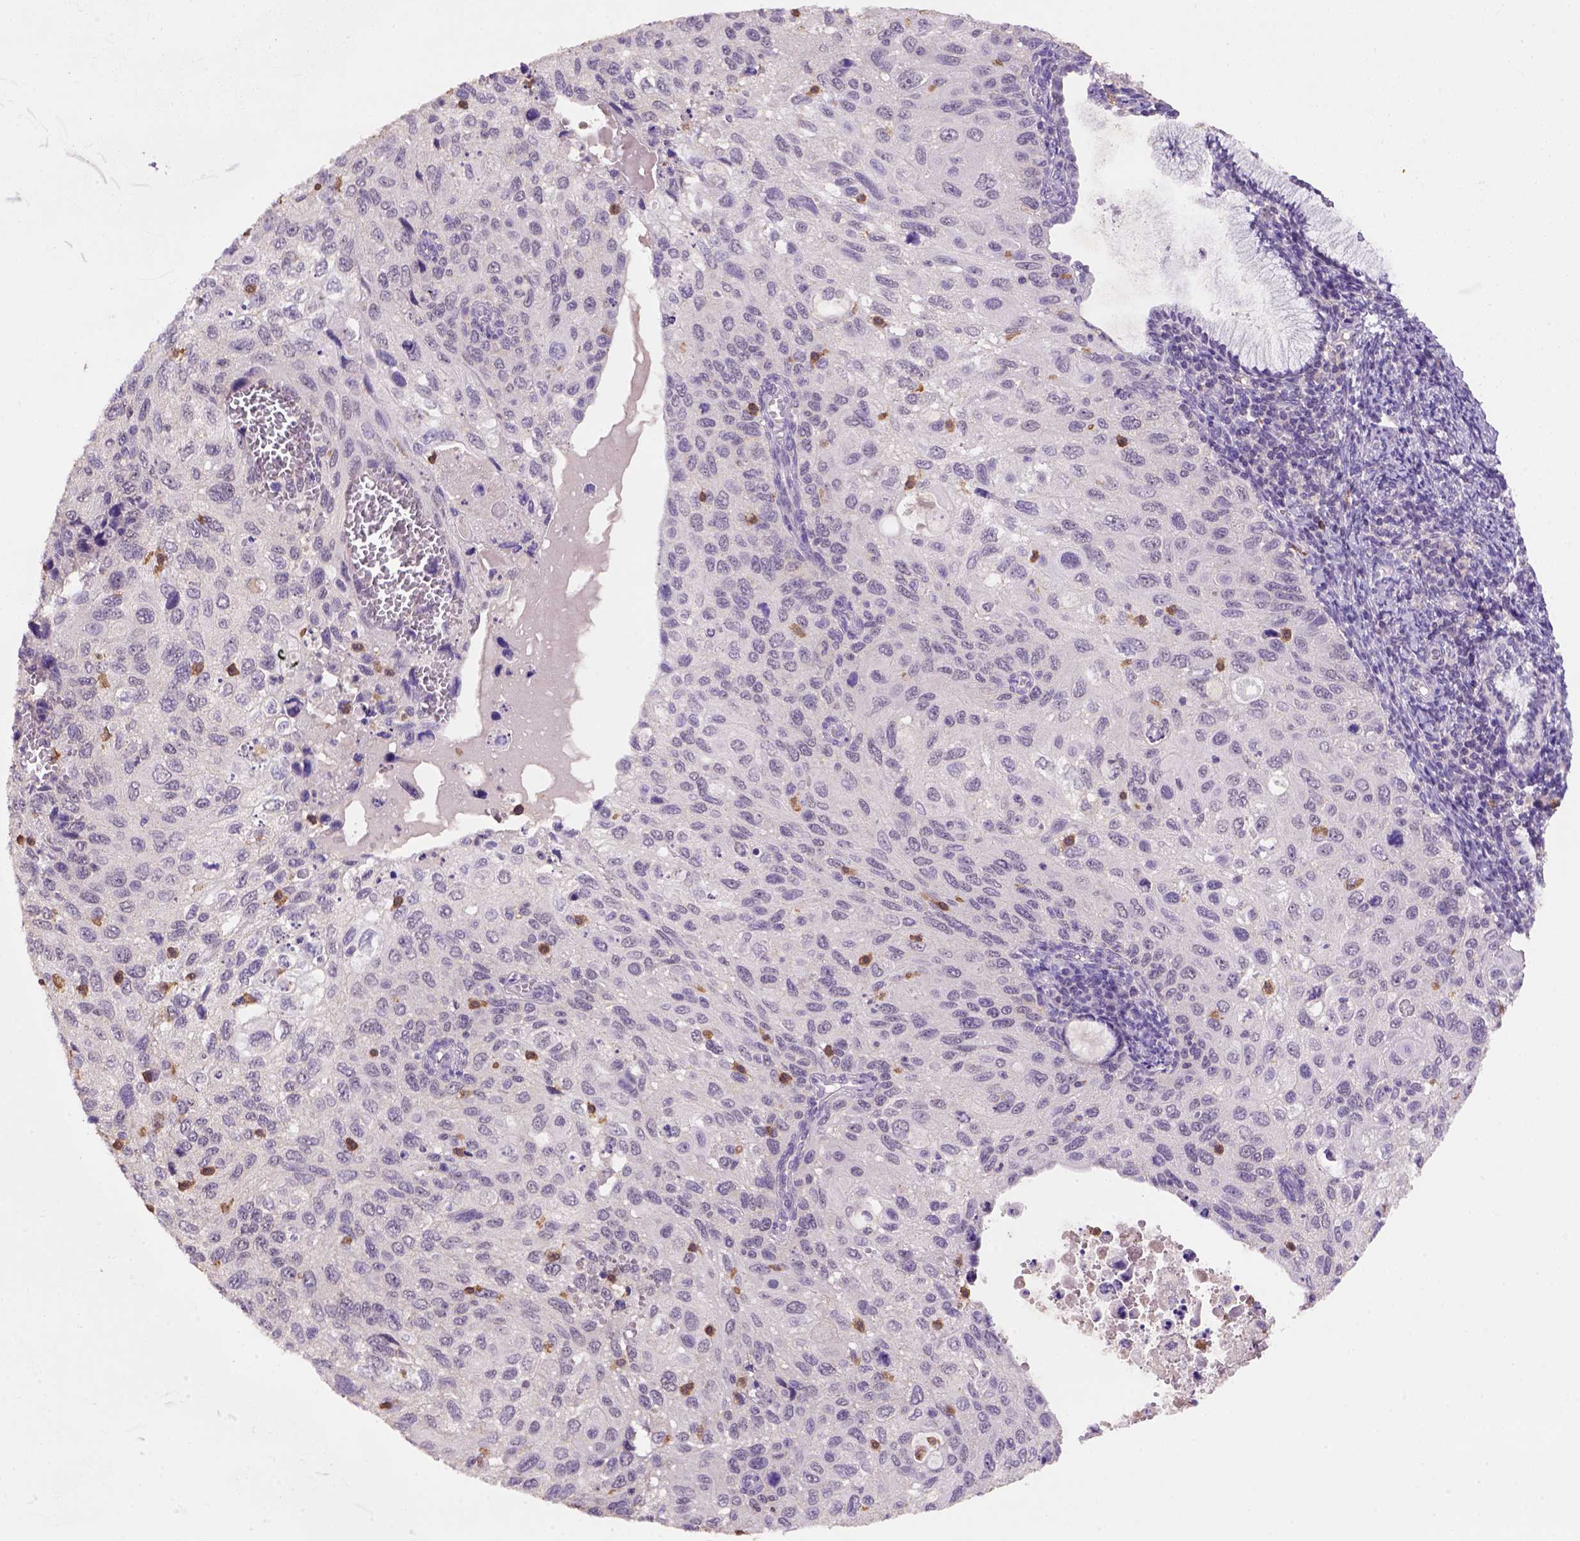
{"staining": {"intensity": "weak", "quantity": "<25%", "location": "nuclear"}, "tissue": "cervical cancer", "cell_type": "Tumor cells", "image_type": "cancer", "snomed": [{"axis": "morphology", "description": "Squamous cell carcinoma, NOS"}, {"axis": "topography", "description": "Cervix"}], "caption": "Protein analysis of squamous cell carcinoma (cervical) displays no significant staining in tumor cells. (DAB (3,3'-diaminobenzidine) IHC, high magnification).", "gene": "SCML4", "patient": {"sex": "female", "age": 70}}